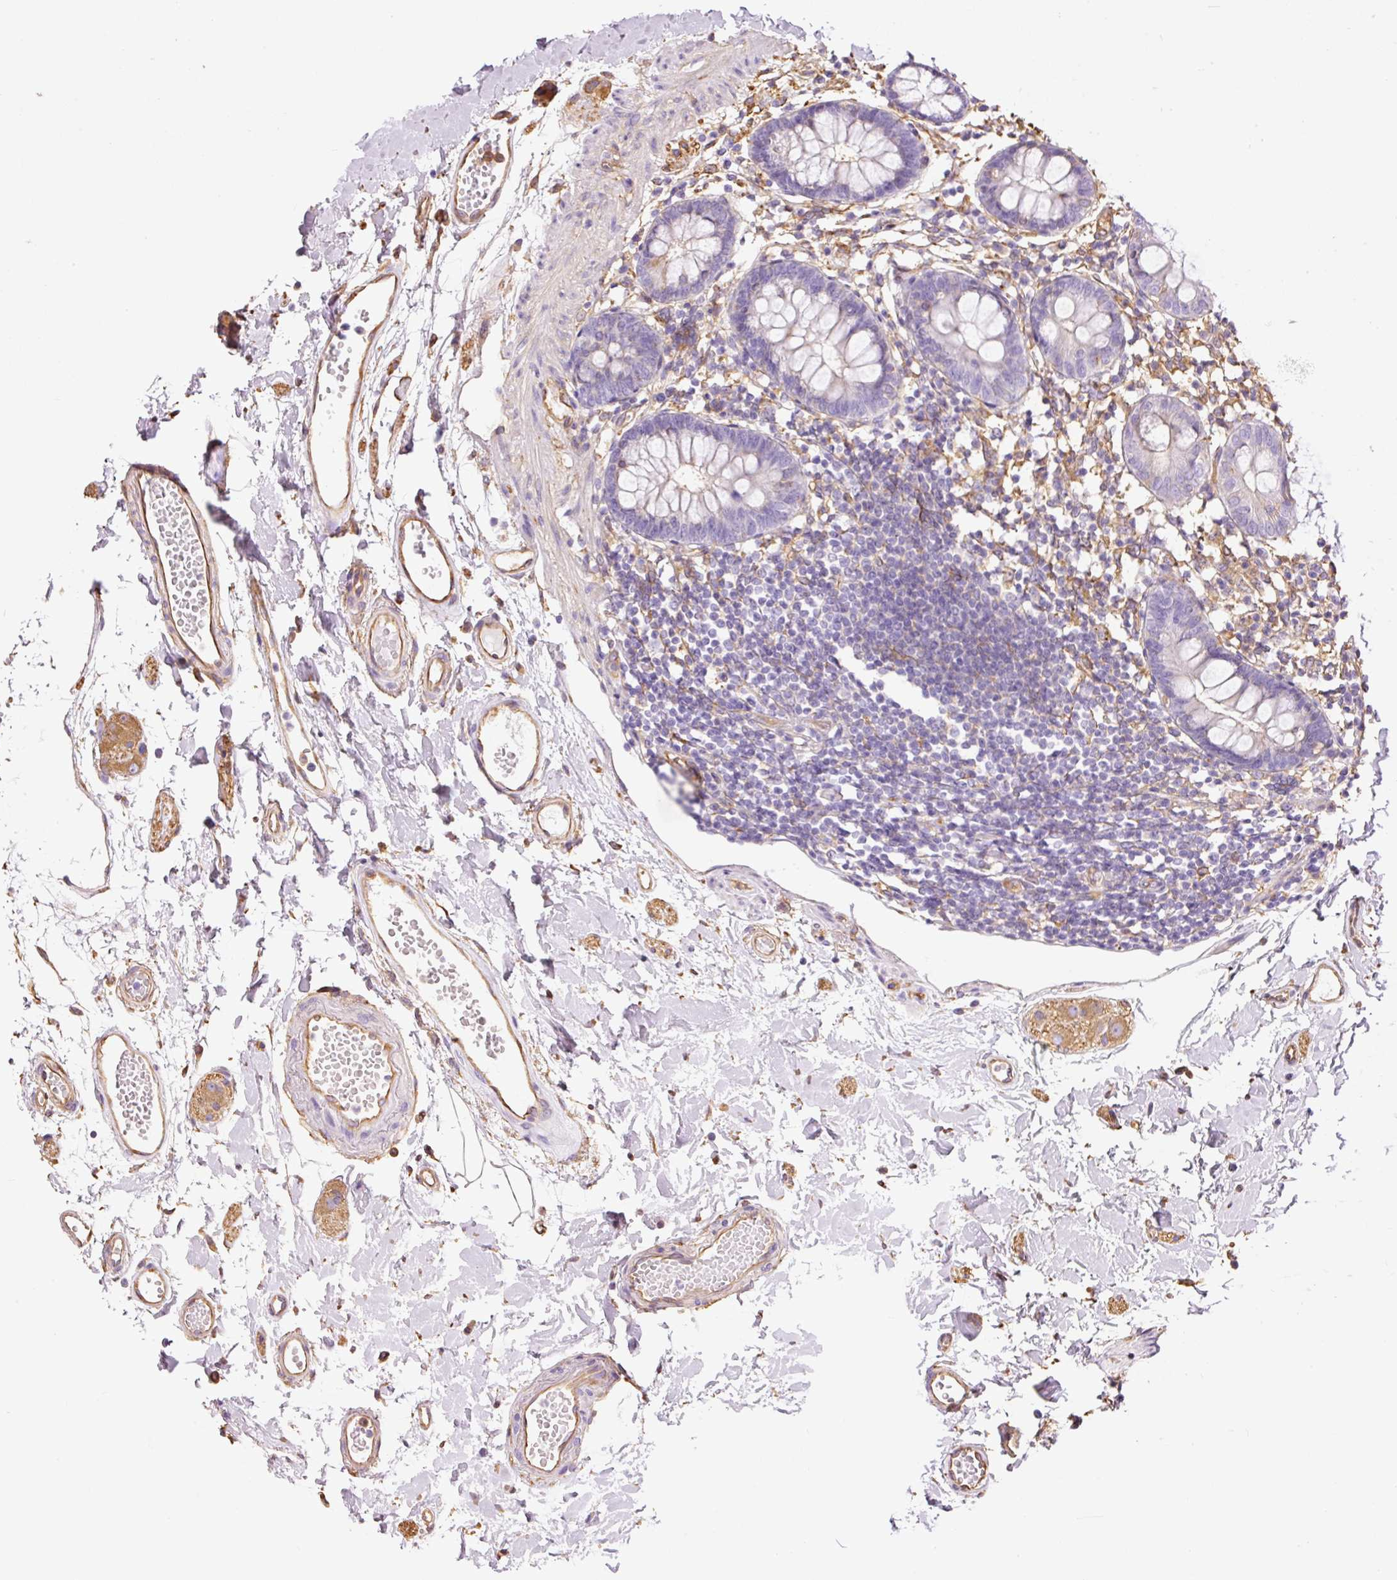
{"staining": {"intensity": "moderate", "quantity": ">75%", "location": "cytoplasmic/membranous"}, "tissue": "colon", "cell_type": "Endothelial cells", "image_type": "normal", "snomed": [{"axis": "morphology", "description": "Normal tissue, NOS"}, {"axis": "topography", "description": "Colon"}], "caption": "Protein analysis of unremarkable colon demonstrates moderate cytoplasmic/membranous staining in about >75% of endothelial cells. (brown staining indicates protein expression, while blue staining denotes nuclei).", "gene": "ENSG00000249624", "patient": {"sex": "female", "age": 84}}